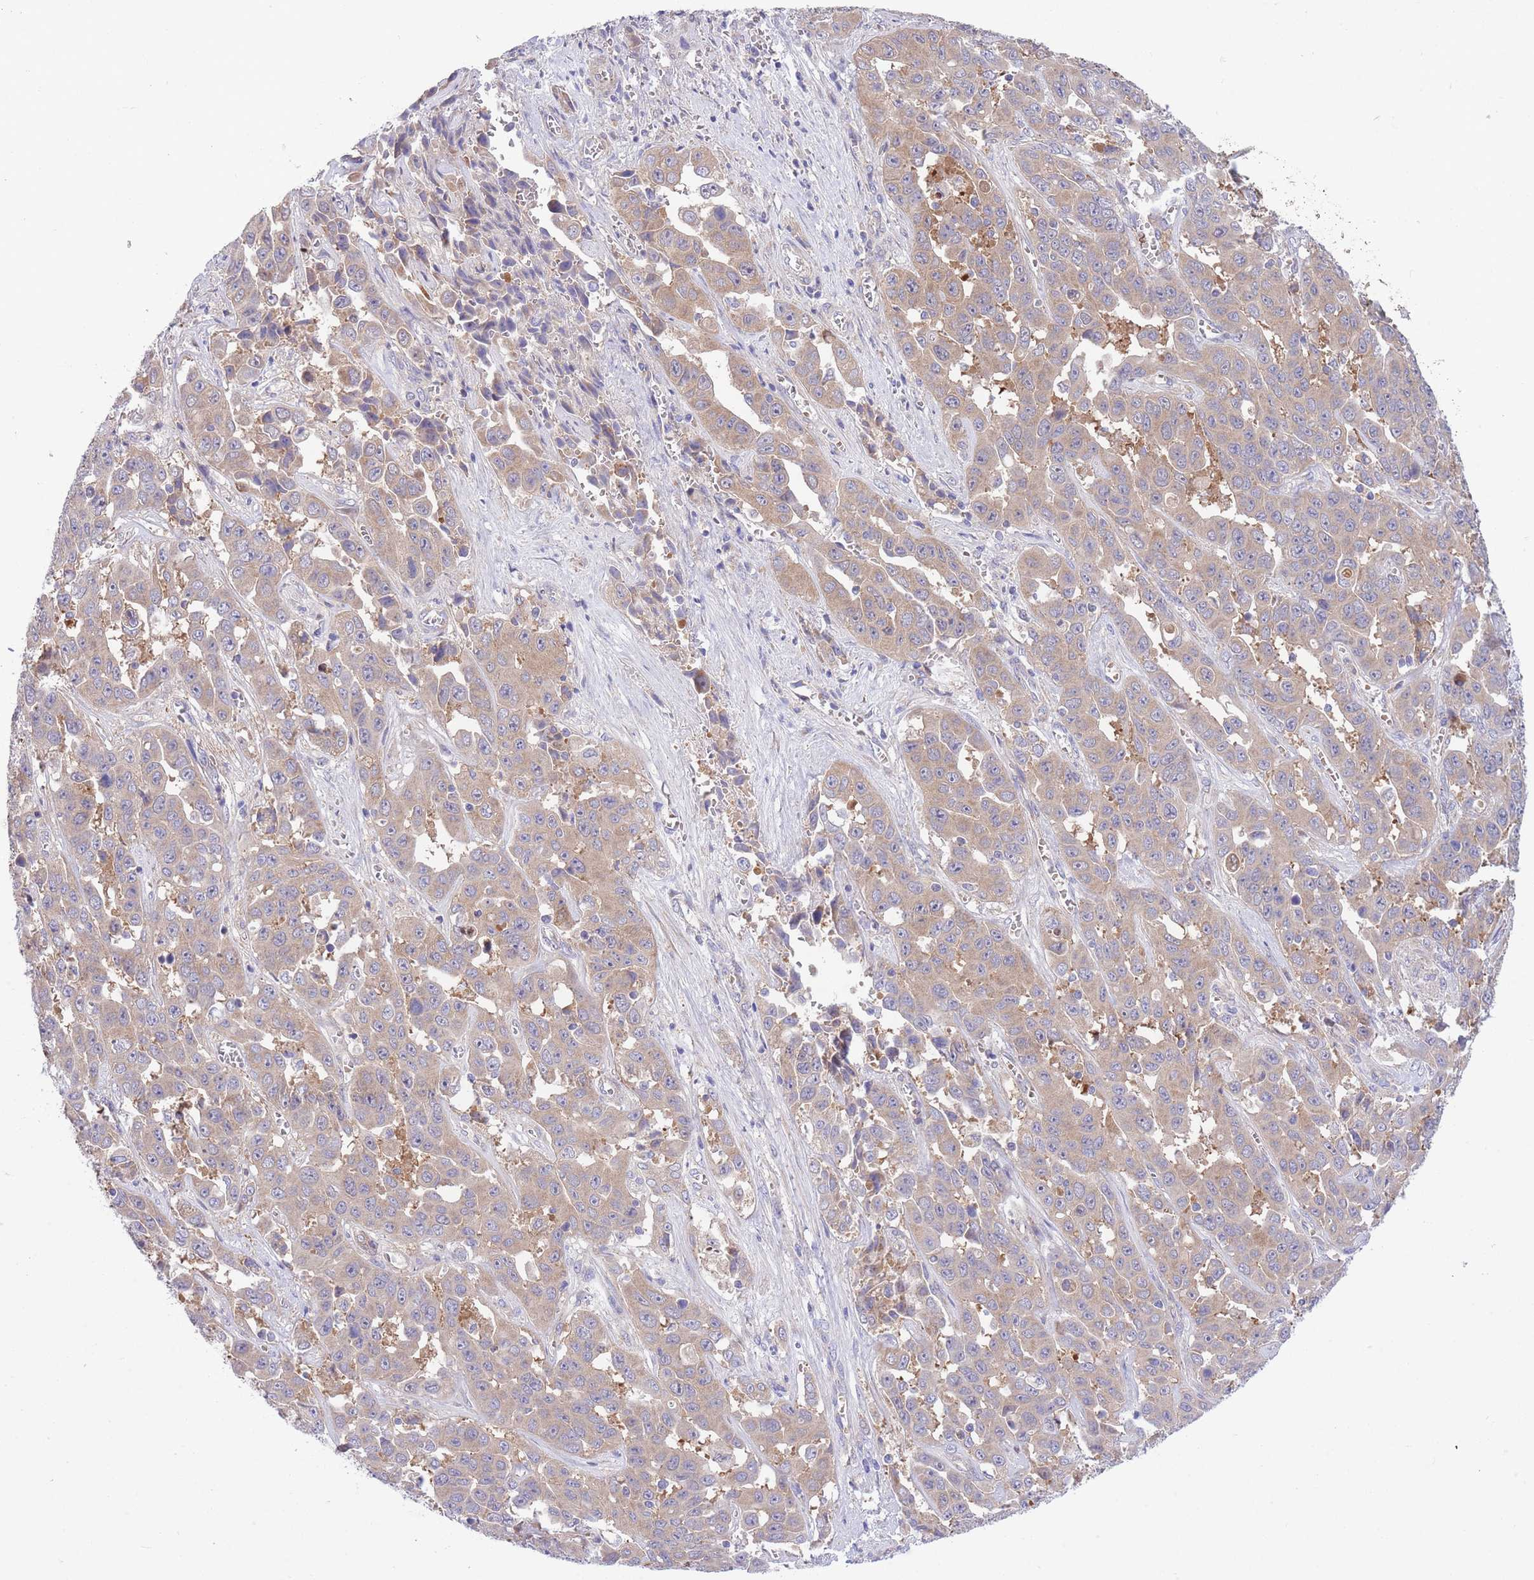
{"staining": {"intensity": "weak", "quantity": "25%-75%", "location": "cytoplasmic/membranous"}, "tissue": "liver cancer", "cell_type": "Tumor cells", "image_type": "cancer", "snomed": [{"axis": "morphology", "description": "Cholangiocarcinoma"}, {"axis": "topography", "description": "Liver"}], "caption": "Cholangiocarcinoma (liver) stained with a protein marker exhibits weak staining in tumor cells.", "gene": "CHAC1", "patient": {"sex": "female", "age": 52}}